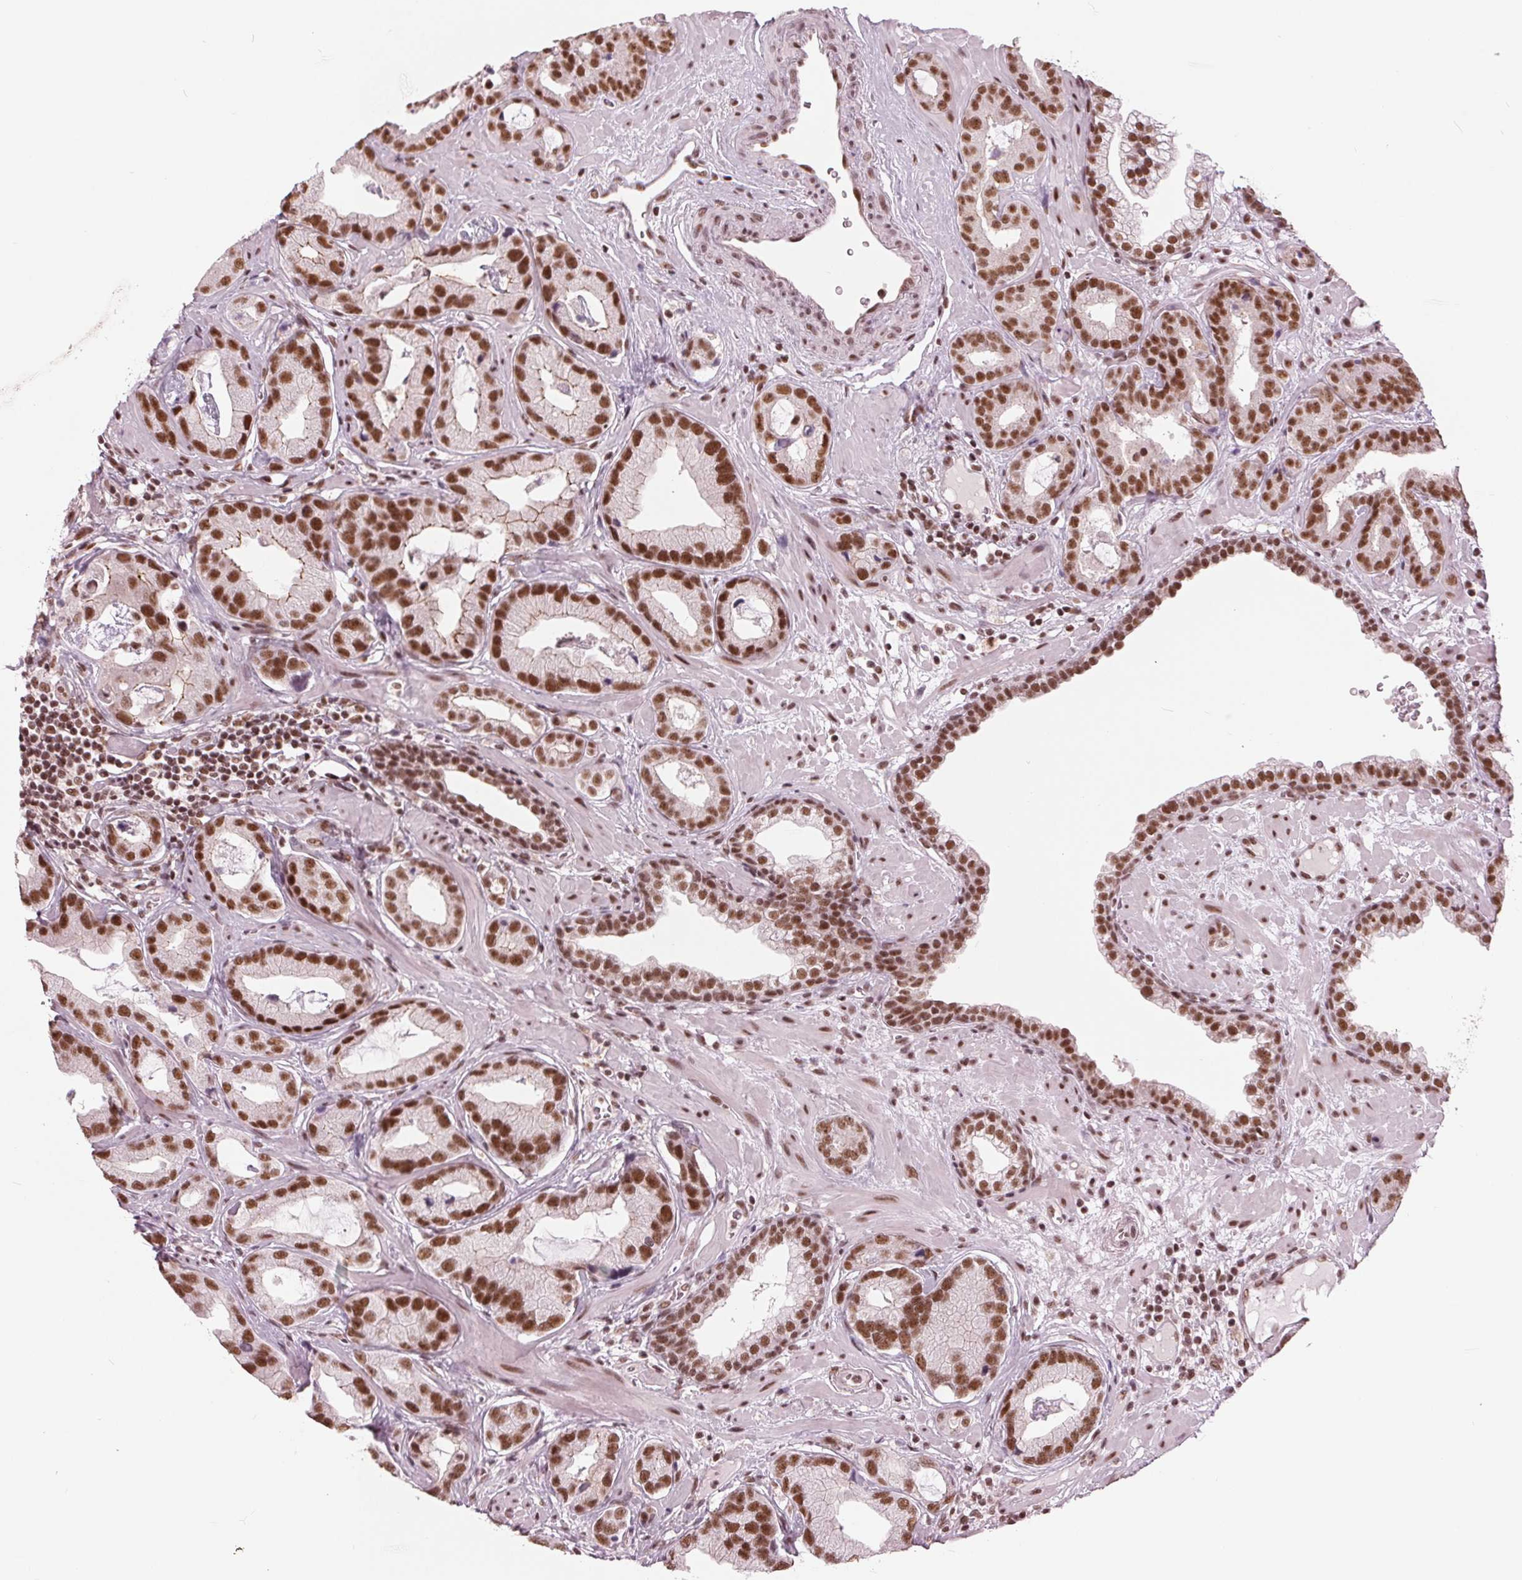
{"staining": {"intensity": "strong", "quantity": ">75%", "location": "nuclear"}, "tissue": "prostate cancer", "cell_type": "Tumor cells", "image_type": "cancer", "snomed": [{"axis": "morphology", "description": "Adenocarcinoma, Low grade"}, {"axis": "topography", "description": "Prostate"}], "caption": "A histopathology image showing strong nuclear staining in approximately >75% of tumor cells in low-grade adenocarcinoma (prostate), as visualized by brown immunohistochemical staining.", "gene": "LSM2", "patient": {"sex": "male", "age": 62}}